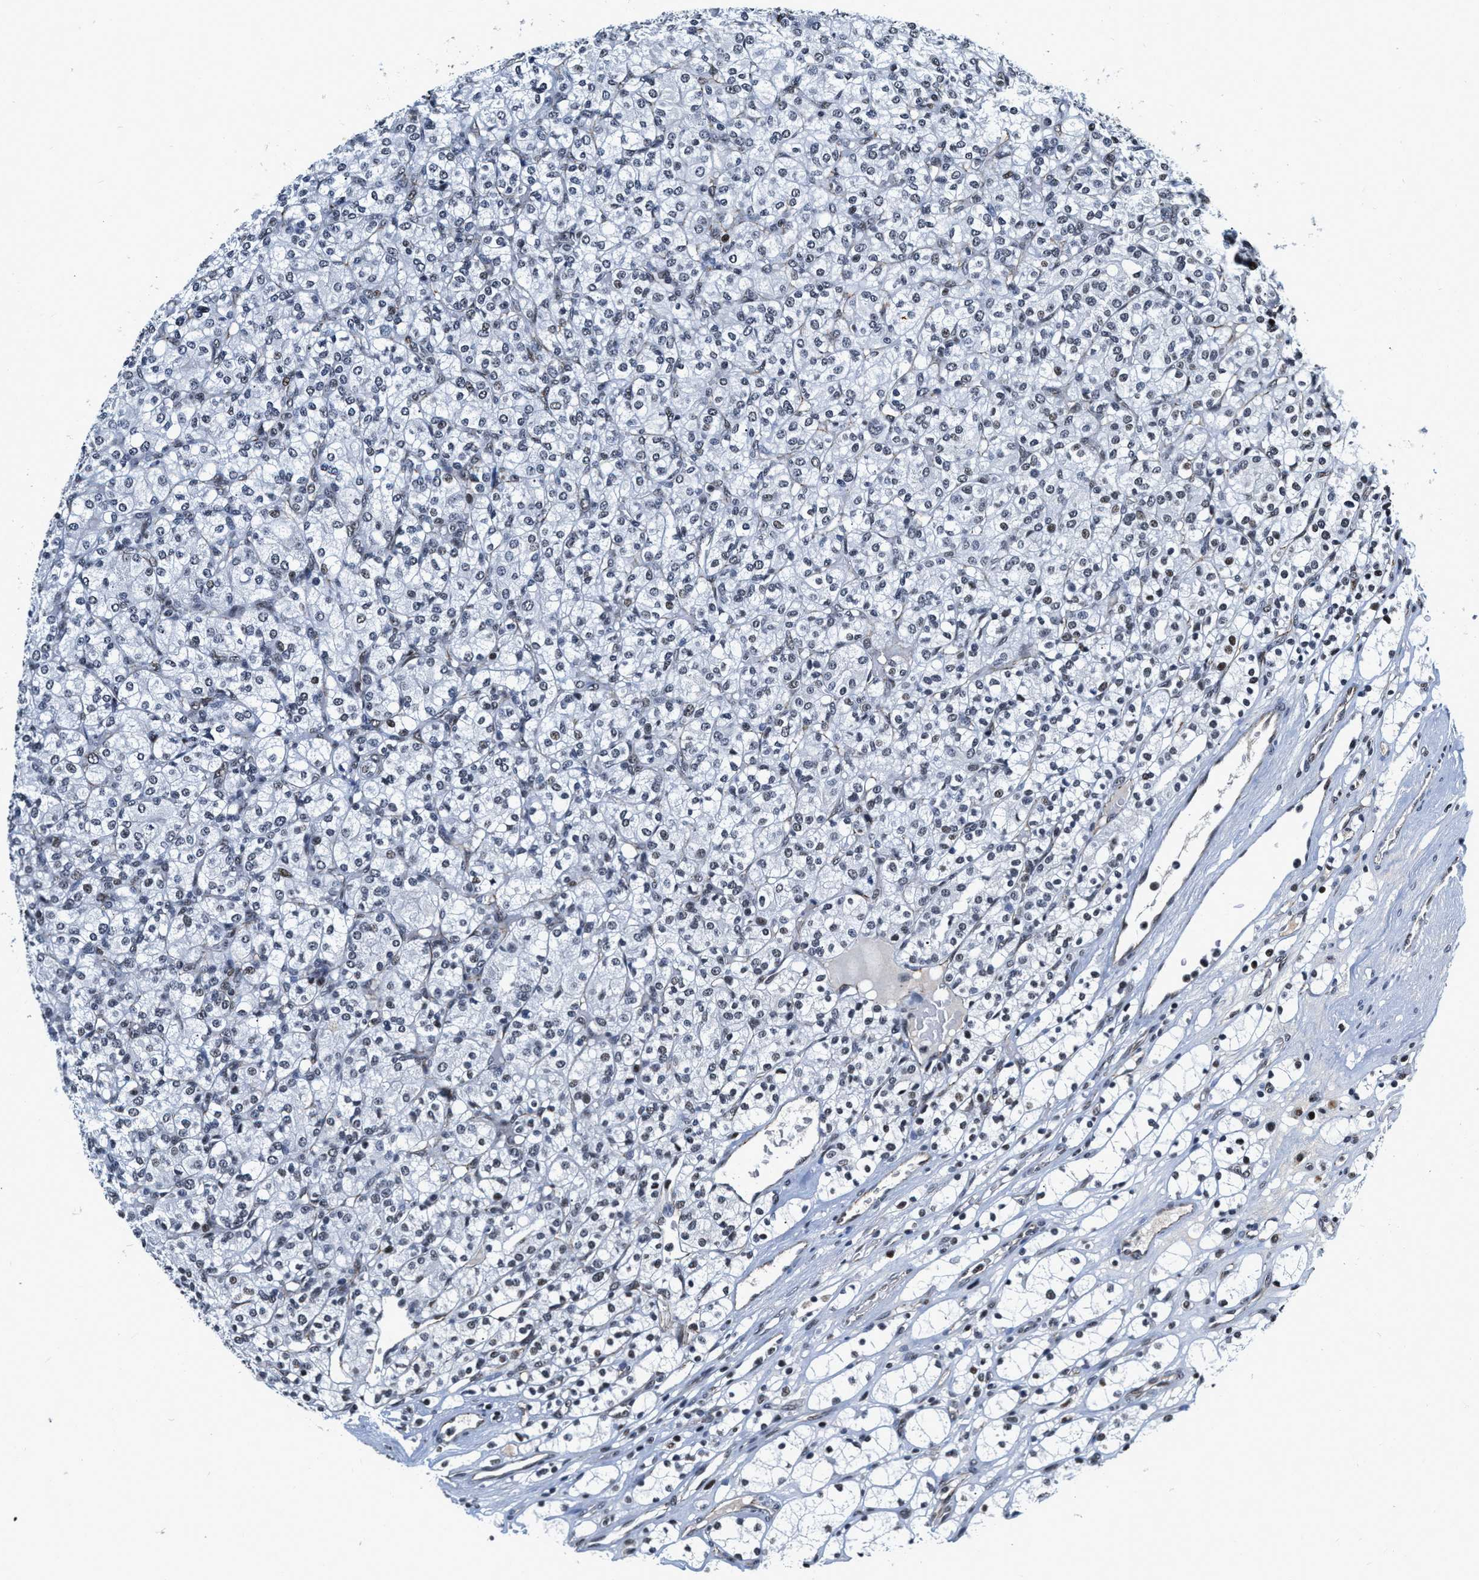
{"staining": {"intensity": "weak", "quantity": "<25%", "location": "nuclear"}, "tissue": "renal cancer", "cell_type": "Tumor cells", "image_type": "cancer", "snomed": [{"axis": "morphology", "description": "Adenocarcinoma, NOS"}, {"axis": "topography", "description": "Kidney"}], "caption": "Immunohistochemistry (IHC) micrograph of neoplastic tissue: human adenocarcinoma (renal) stained with DAB shows no significant protein positivity in tumor cells.", "gene": "CCNE1", "patient": {"sex": "male", "age": 77}}